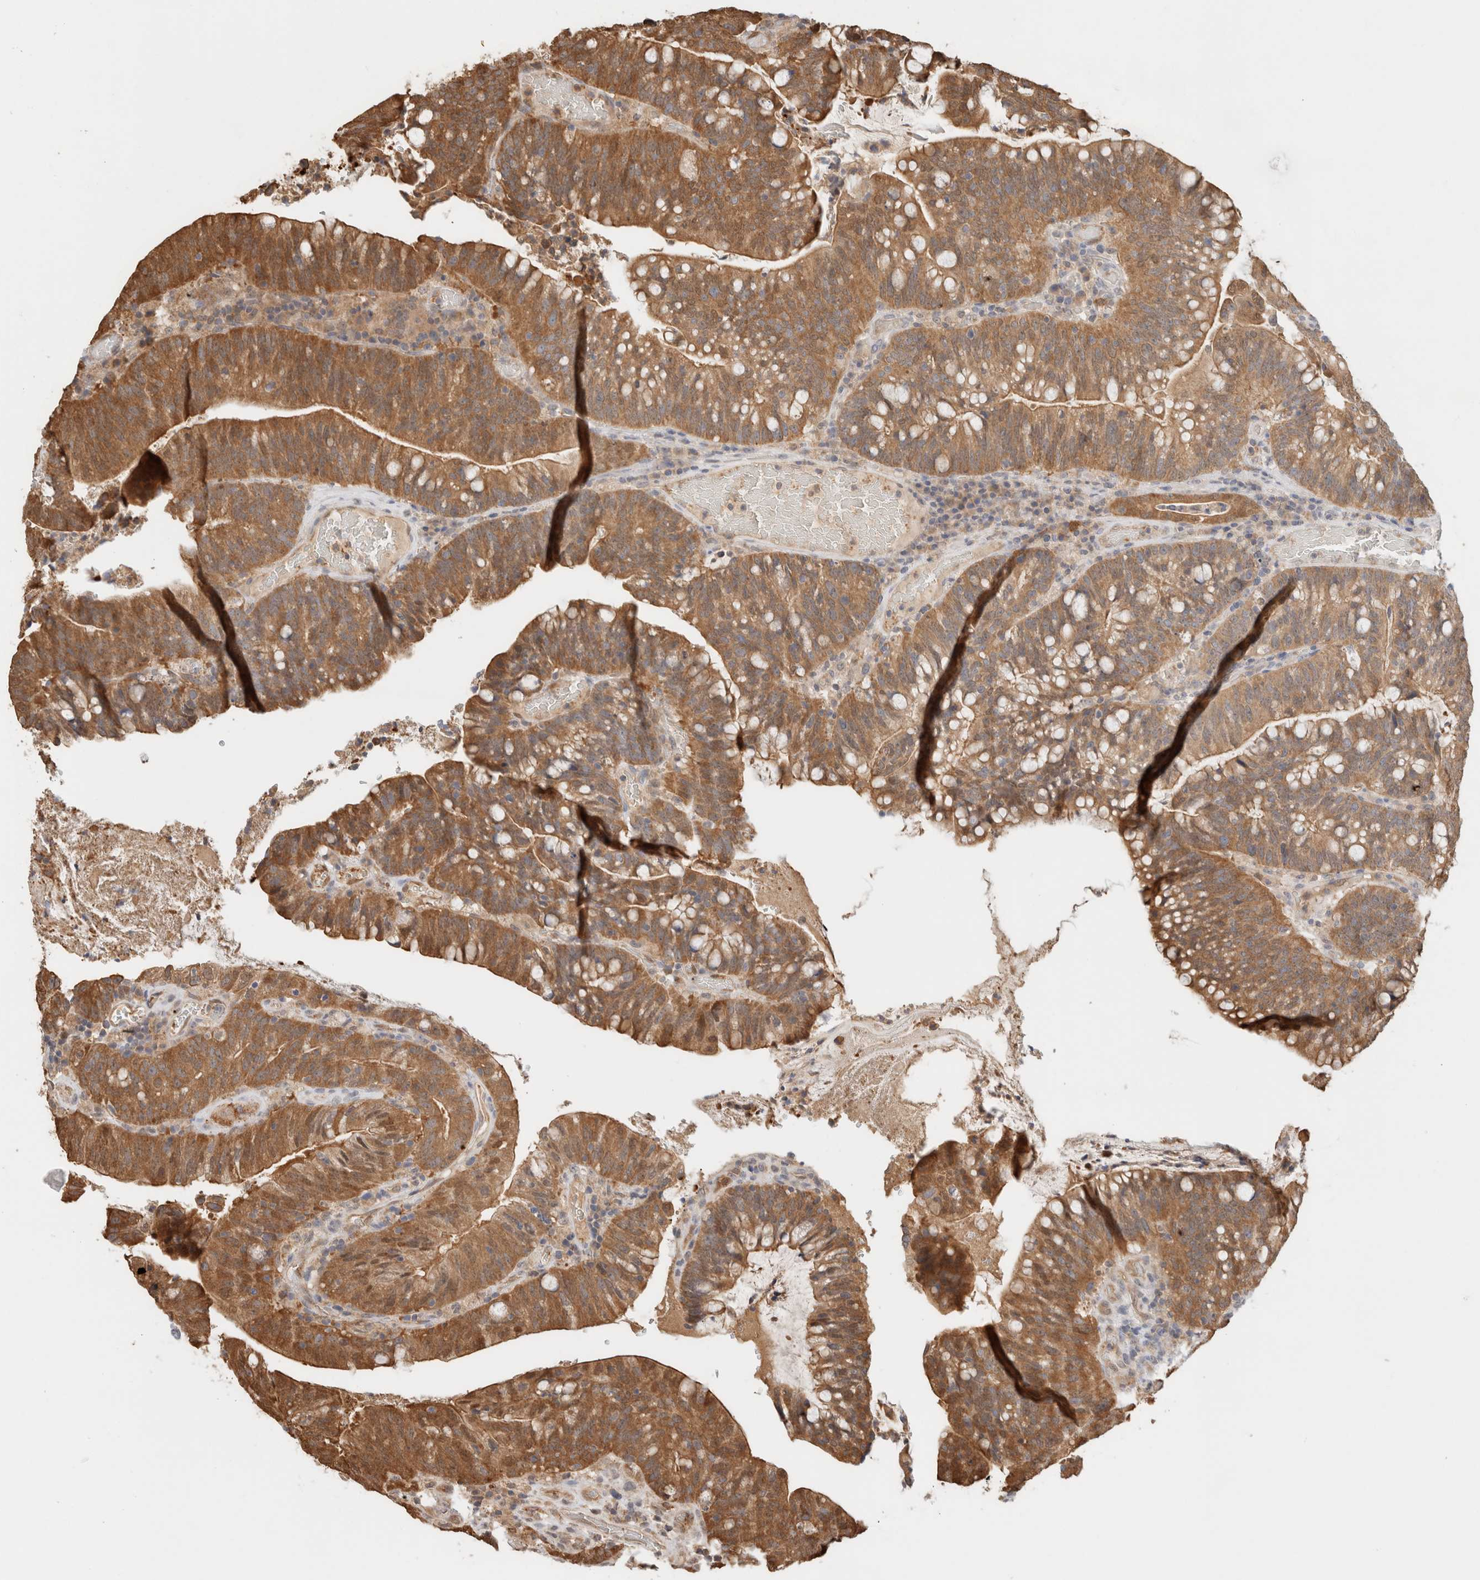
{"staining": {"intensity": "moderate", "quantity": ">75%", "location": "cytoplasmic/membranous,nuclear"}, "tissue": "colorectal cancer", "cell_type": "Tumor cells", "image_type": "cancer", "snomed": [{"axis": "morphology", "description": "Adenocarcinoma, NOS"}, {"axis": "topography", "description": "Colon"}], "caption": "Colorectal adenocarcinoma was stained to show a protein in brown. There is medium levels of moderate cytoplasmic/membranous and nuclear expression in approximately >75% of tumor cells.", "gene": "CA13", "patient": {"sex": "female", "age": 66}}